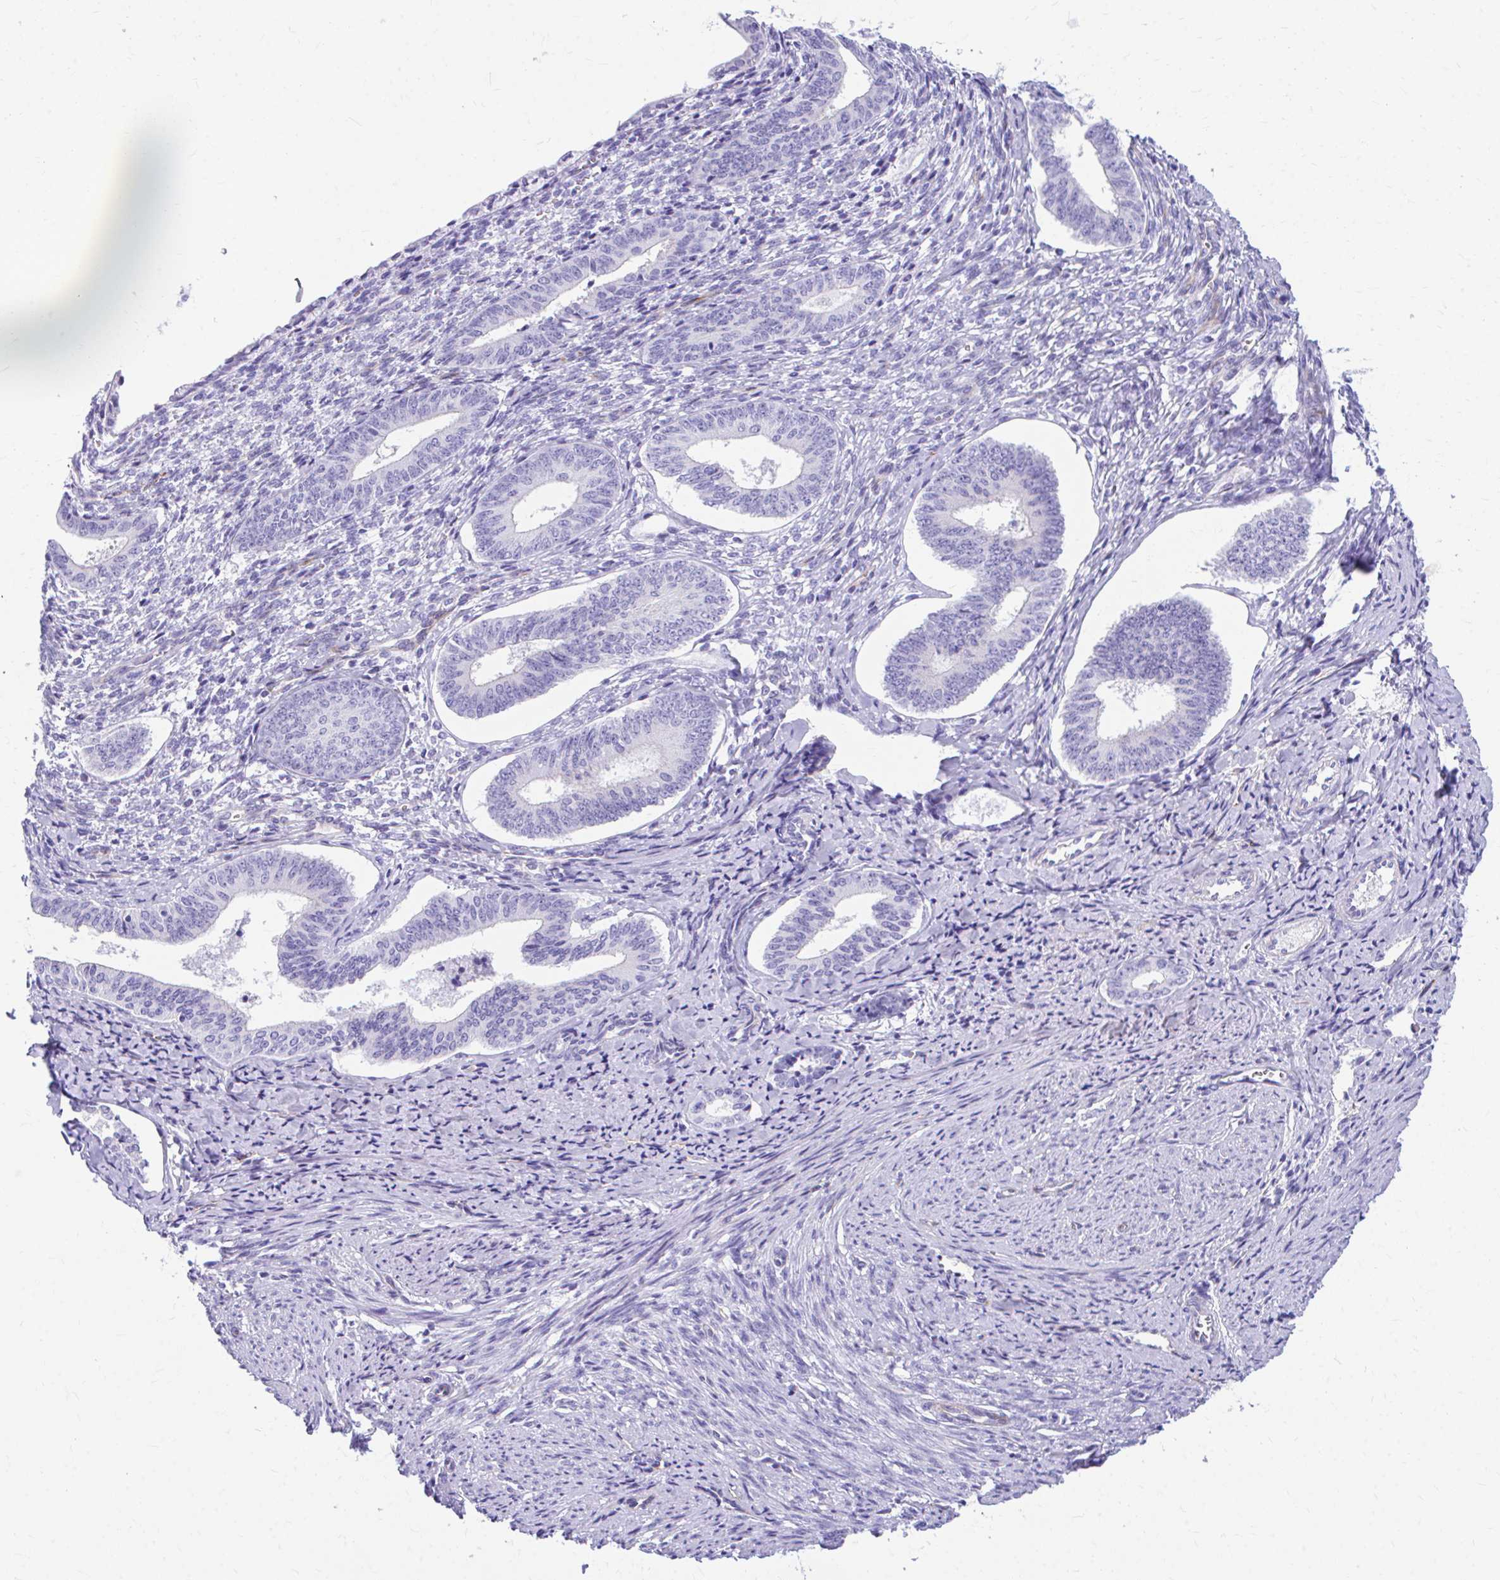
{"staining": {"intensity": "negative", "quantity": "none", "location": "none"}, "tissue": "cervical cancer", "cell_type": "Tumor cells", "image_type": "cancer", "snomed": [{"axis": "morphology", "description": "Squamous cell carcinoma, NOS"}, {"axis": "topography", "description": "Cervix"}], "caption": "Cervical cancer (squamous cell carcinoma) was stained to show a protein in brown. There is no significant staining in tumor cells.", "gene": "KRIT1", "patient": {"sex": "female", "age": 59}}